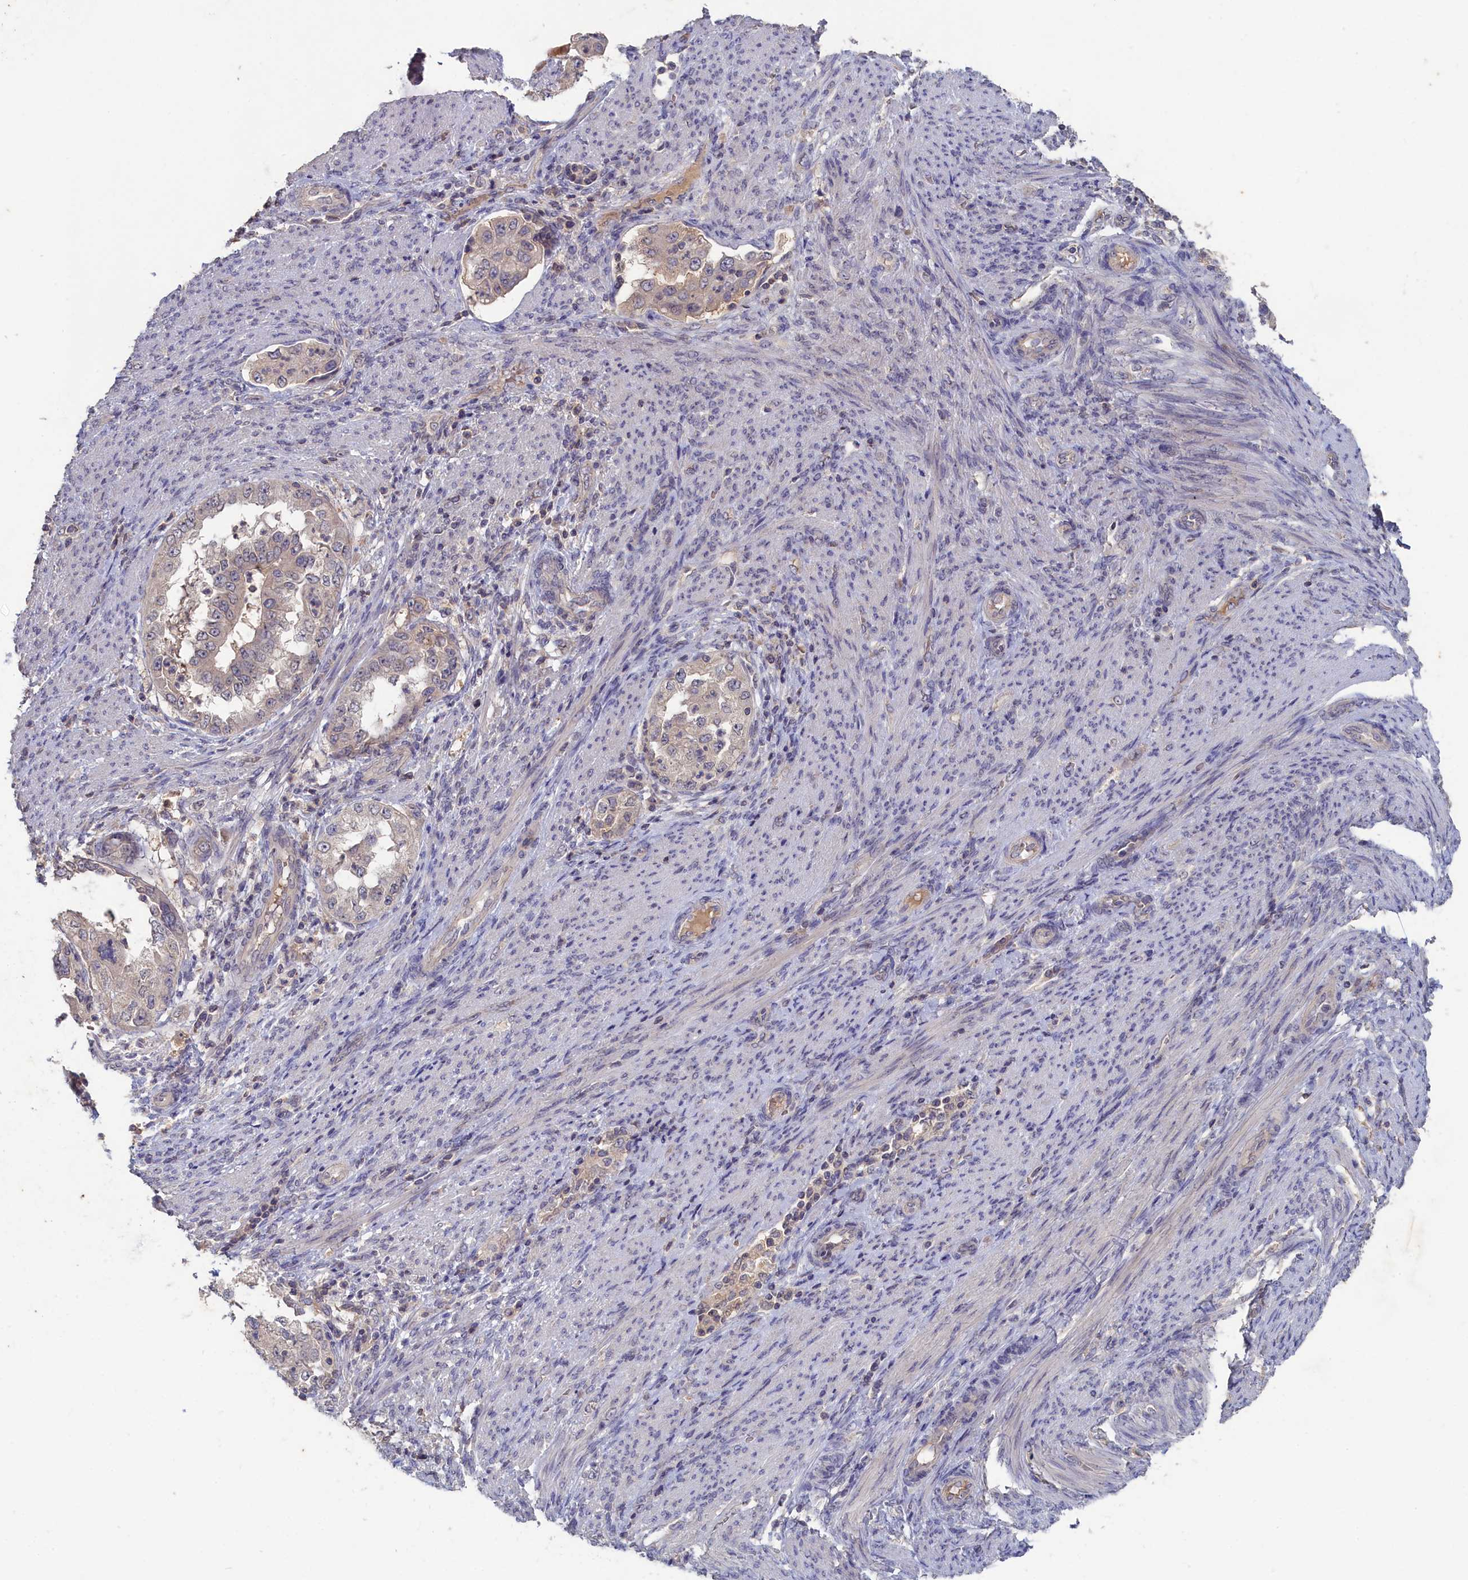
{"staining": {"intensity": "negative", "quantity": "none", "location": "none"}, "tissue": "endometrial cancer", "cell_type": "Tumor cells", "image_type": "cancer", "snomed": [{"axis": "morphology", "description": "Adenocarcinoma, NOS"}, {"axis": "topography", "description": "Endometrium"}], "caption": "High power microscopy histopathology image of an immunohistochemistry (IHC) histopathology image of endometrial cancer (adenocarcinoma), revealing no significant expression in tumor cells. (DAB immunohistochemistry (IHC) visualized using brightfield microscopy, high magnification).", "gene": "CELF5", "patient": {"sex": "female", "age": 85}}